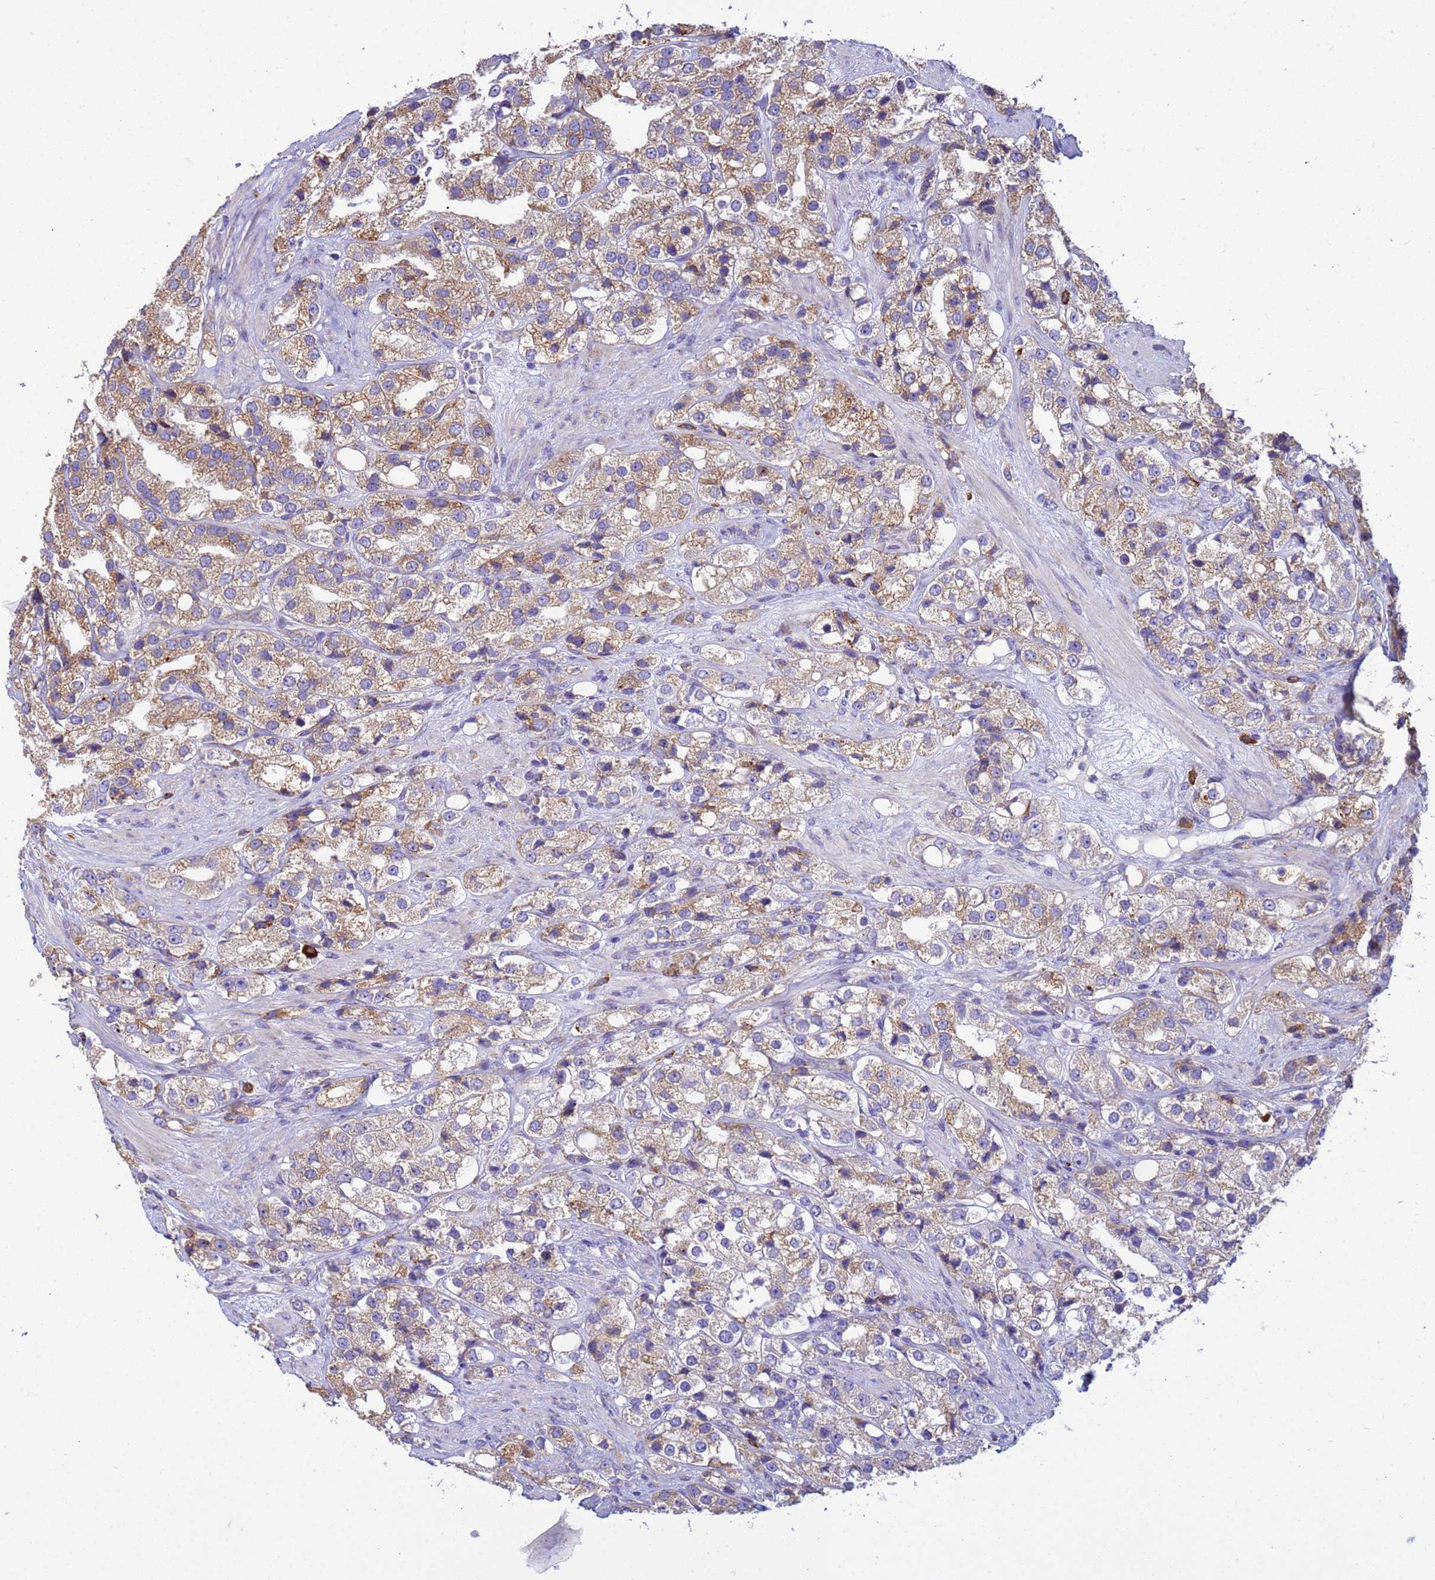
{"staining": {"intensity": "moderate", "quantity": ">75%", "location": "cytoplasmic/membranous"}, "tissue": "prostate cancer", "cell_type": "Tumor cells", "image_type": "cancer", "snomed": [{"axis": "morphology", "description": "Adenocarcinoma, NOS"}, {"axis": "topography", "description": "Prostate"}], "caption": "Moderate cytoplasmic/membranous staining is identified in approximately >75% of tumor cells in prostate adenocarcinoma. The staining was performed using DAB to visualize the protein expression in brown, while the nuclei were stained in blue with hematoxylin (Magnification: 20x).", "gene": "THAP5", "patient": {"sex": "male", "age": 79}}